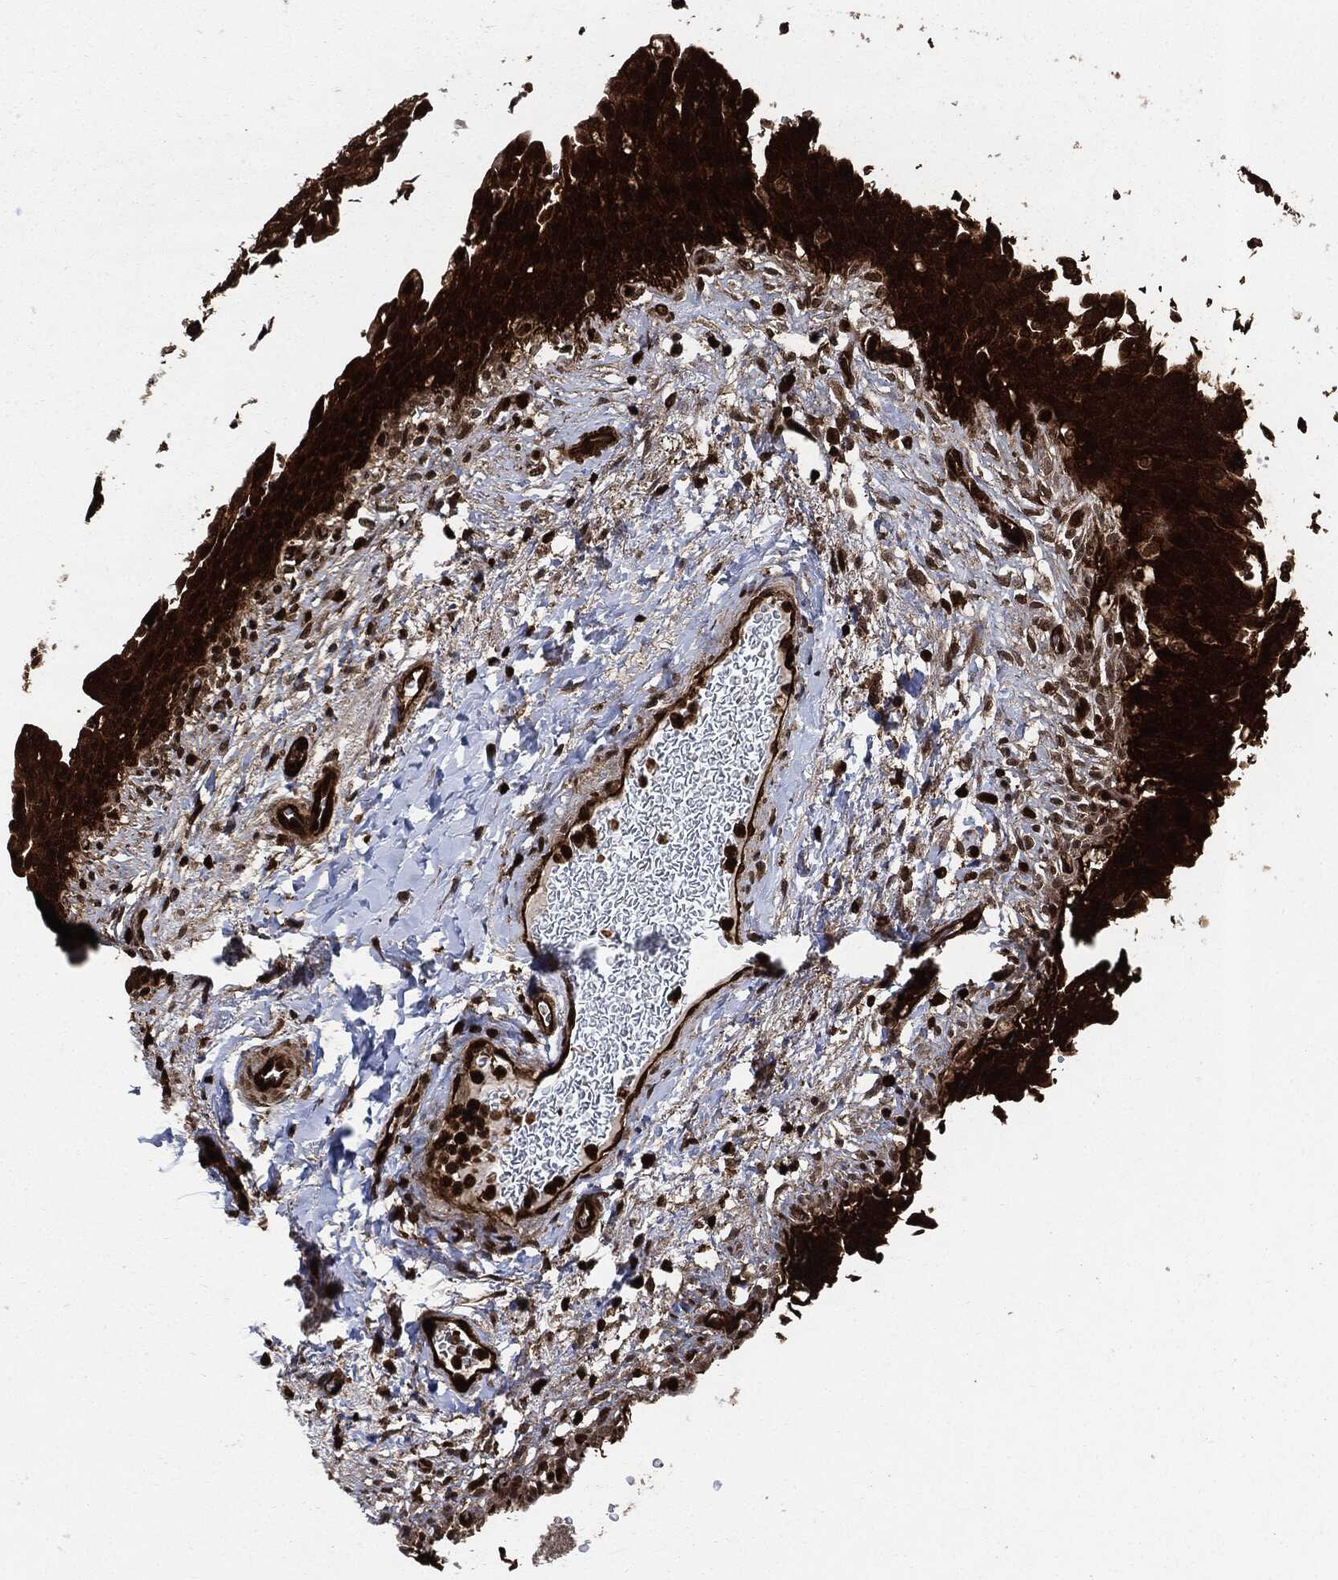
{"staining": {"intensity": "strong", "quantity": ">75%", "location": "cytoplasmic/membranous"}, "tissue": "urinary bladder", "cell_type": "Urothelial cells", "image_type": "normal", "snomed": [{"axis": "morphology", "description": "Normal tissue, NOS"}, {"axis": "topography", "description": "Urinary bladder"}], "caption": "The image exhibits immunohistochemical staining of unremarkable urinary bladder. There is strong cytoplasmic/membranous expression is appreciated in about >75% of urothelial cells.", "gene": "YWHAB", "patient": {"sex": "female", "age": 60}}